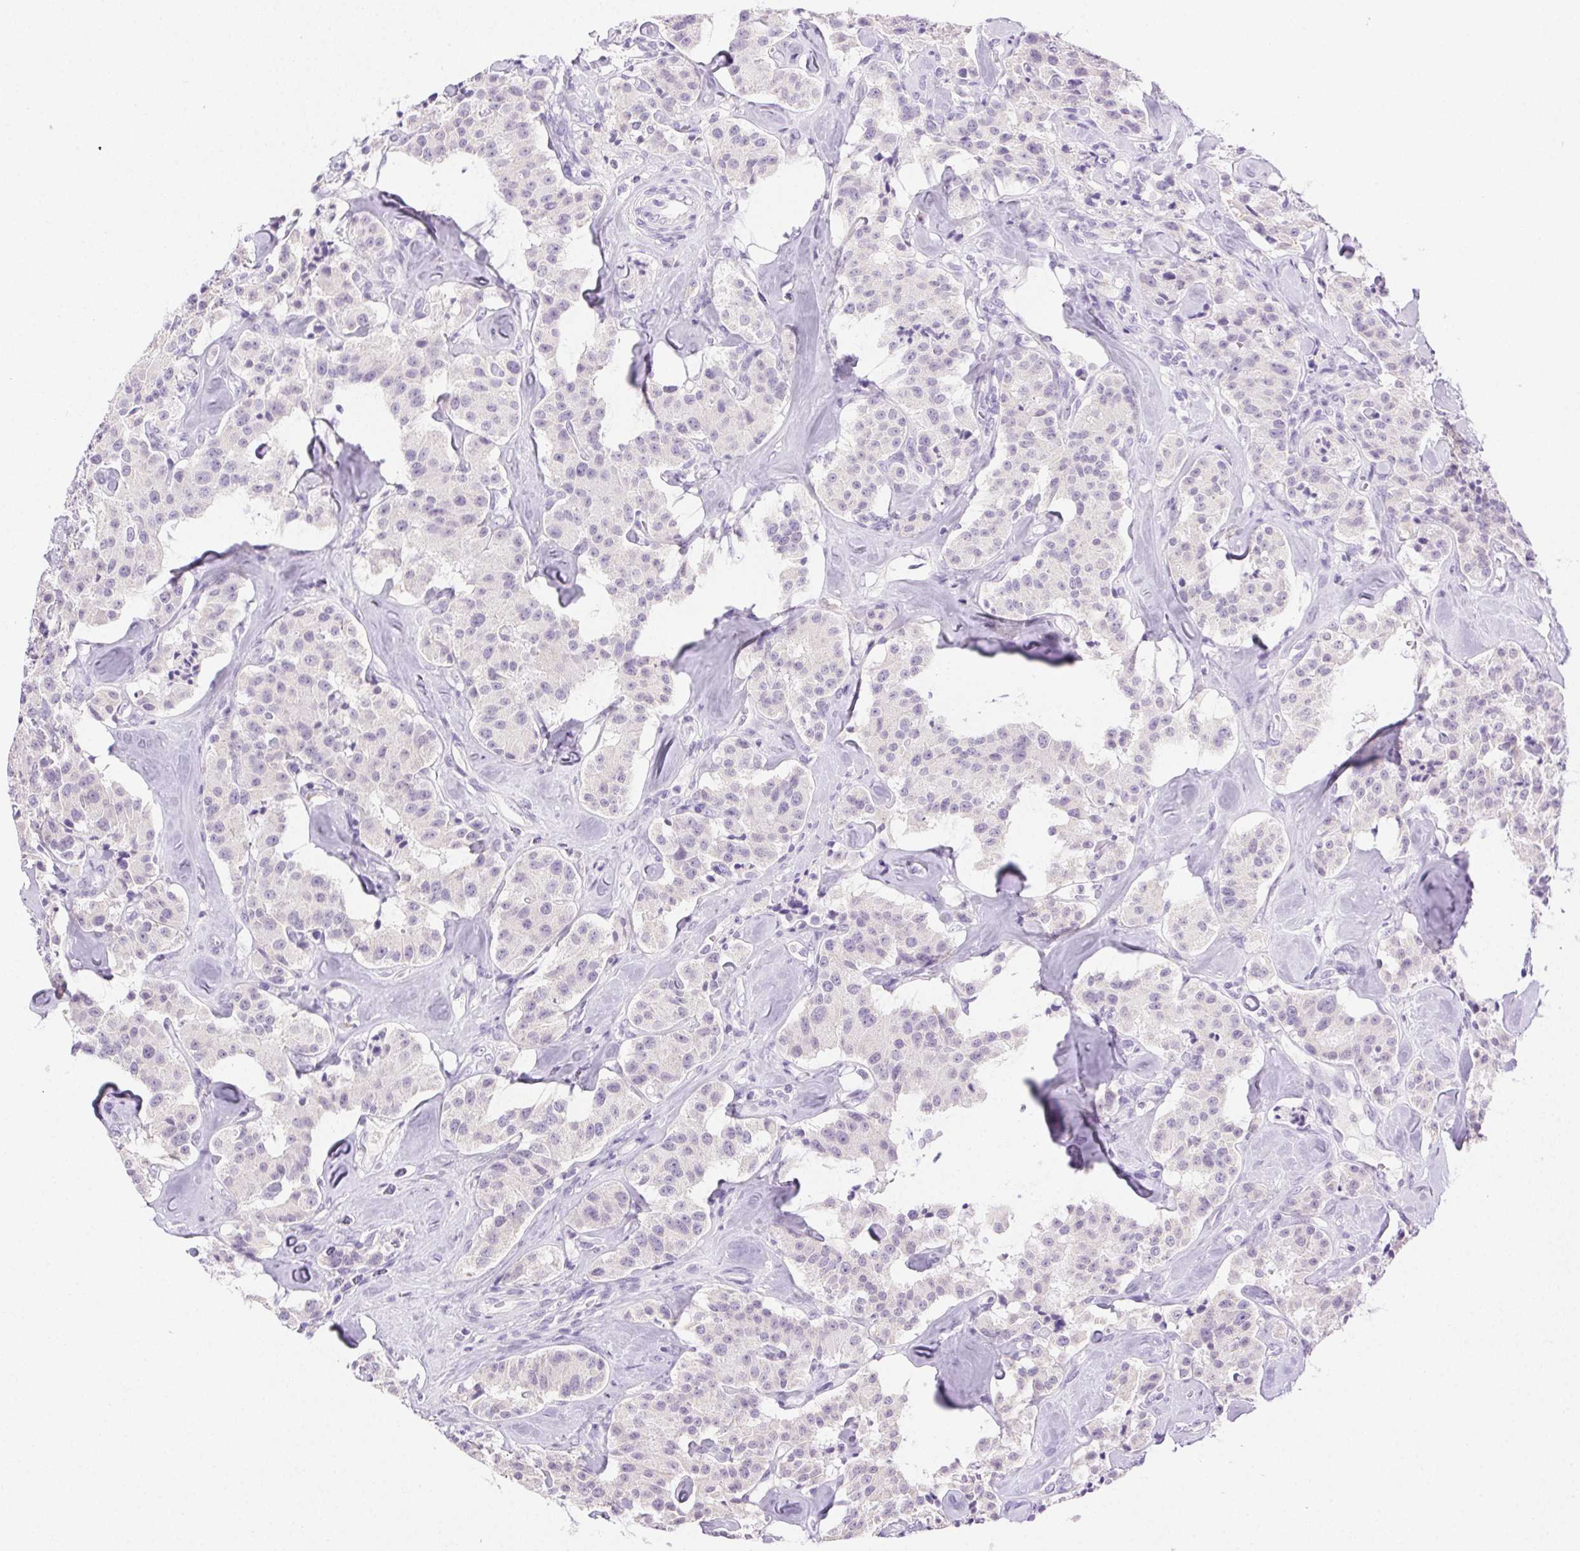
{"staining": {"intensity": "negative", "quantity": "none", "location": "none"}, "tissue": "carcinoid", "cell_type": "Tumor cells", "image_type": "cancer", "snomed": [{"axis": "morphology", "description": "Carcinoid, malignant, NOS"}, {"axis": "topography", "description": "Pancreas"}], "caption": "Tumor cells show no significant expression in carcinoid.", "gene": "CLDN10", "patient": {"sex": "male", "age": 41}}